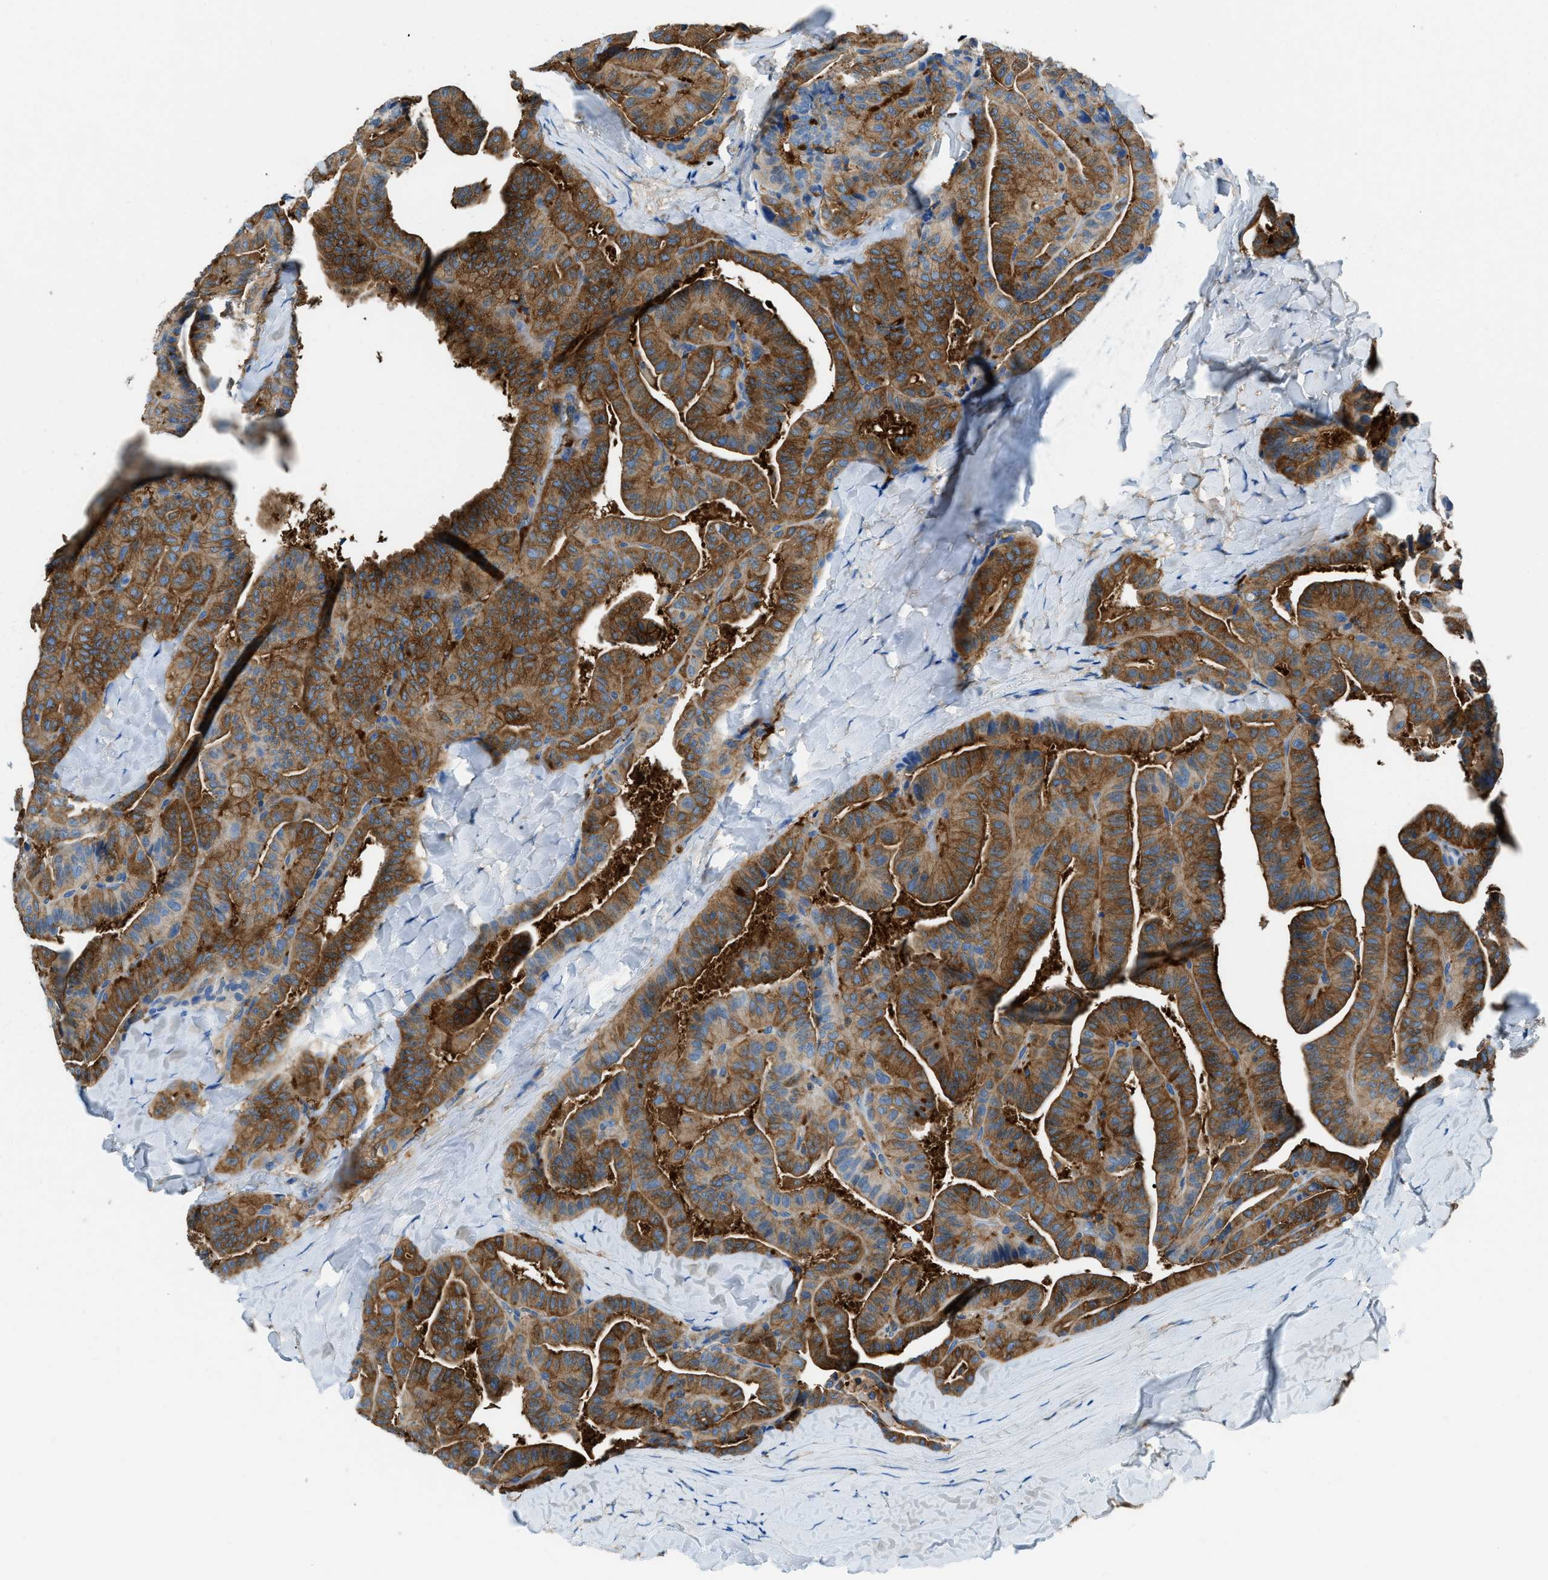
{"staining": {"intensity": "strong", "quantity": ">75%", "location": "cytoplasmic/membranous"}, "tissue": "thyroid cancer", "cell_type": "Tumor cells", "image_type": "cancer", "snomed": [{"axis": "morphology", "description": "Papillary adenocarcinoma, NOS"}, {"axis": "topography", "description": "Thyroid gland"}], "caption": "Tumor cells exhibit strong cytoplasmic/membranous staining in about >75% of cells in papillary adenocarcinoma (thyroid).", "gene": "SARS1", "patient": {"sex": "male", "age": 77}}